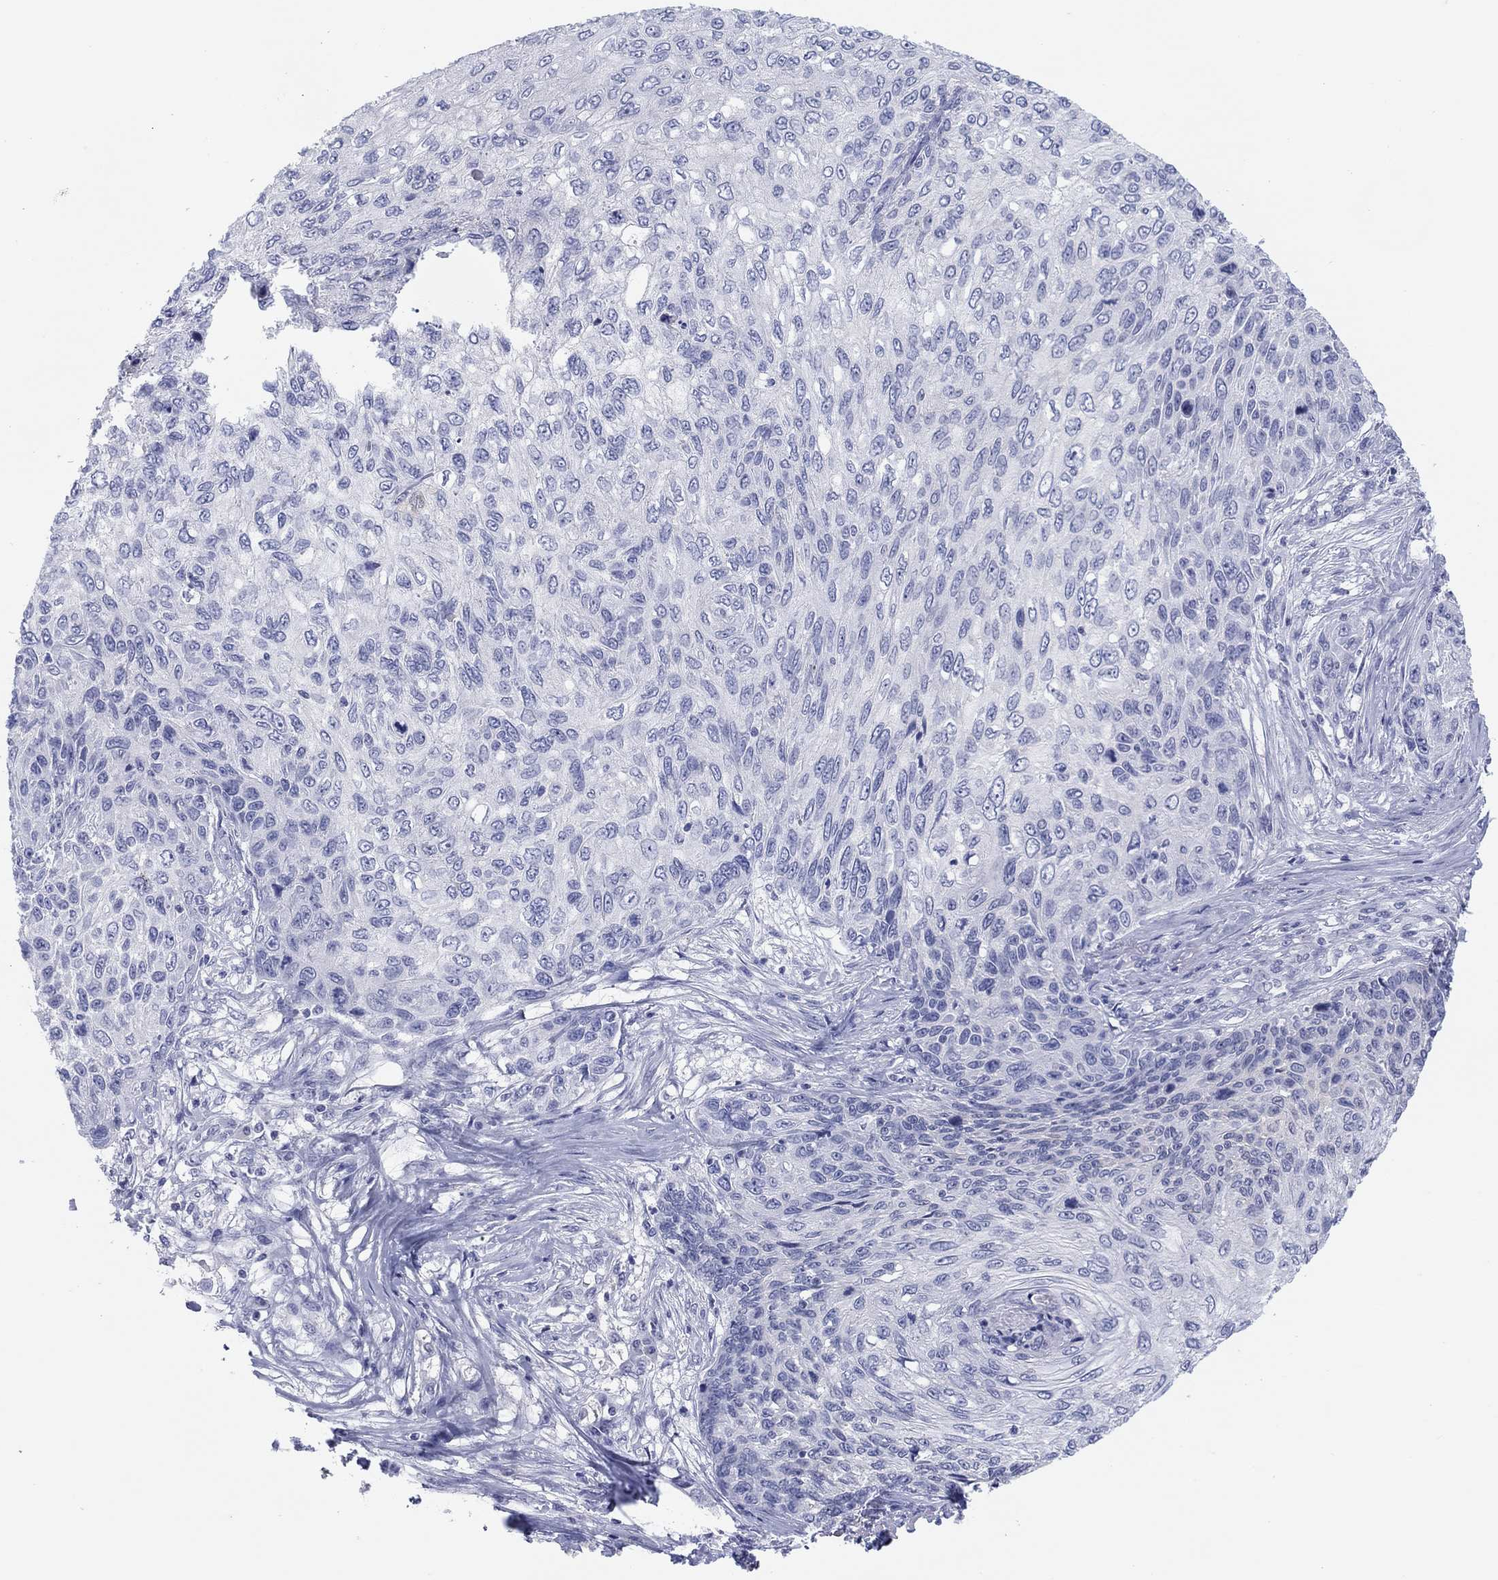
{"staining": {"intensity": "negative", "quantity": "none", "location": "none"}, "tissue": "skin cancer", "cell_type": "Tumor cells", "image_type": "cancer", "snomed": [{"axis": "morphology", "description": "Squamous cell carcinoma, NOS"}, {"axis": "topography", "description": "Skin"}], "caption": "This is a histopathology image of immunohistochemistry staining of skin squamous cell carcinoma, which shows no expression in tumor cells.", "gene": "CPNE6", "patient": {"sex": "male", "age": 92}}